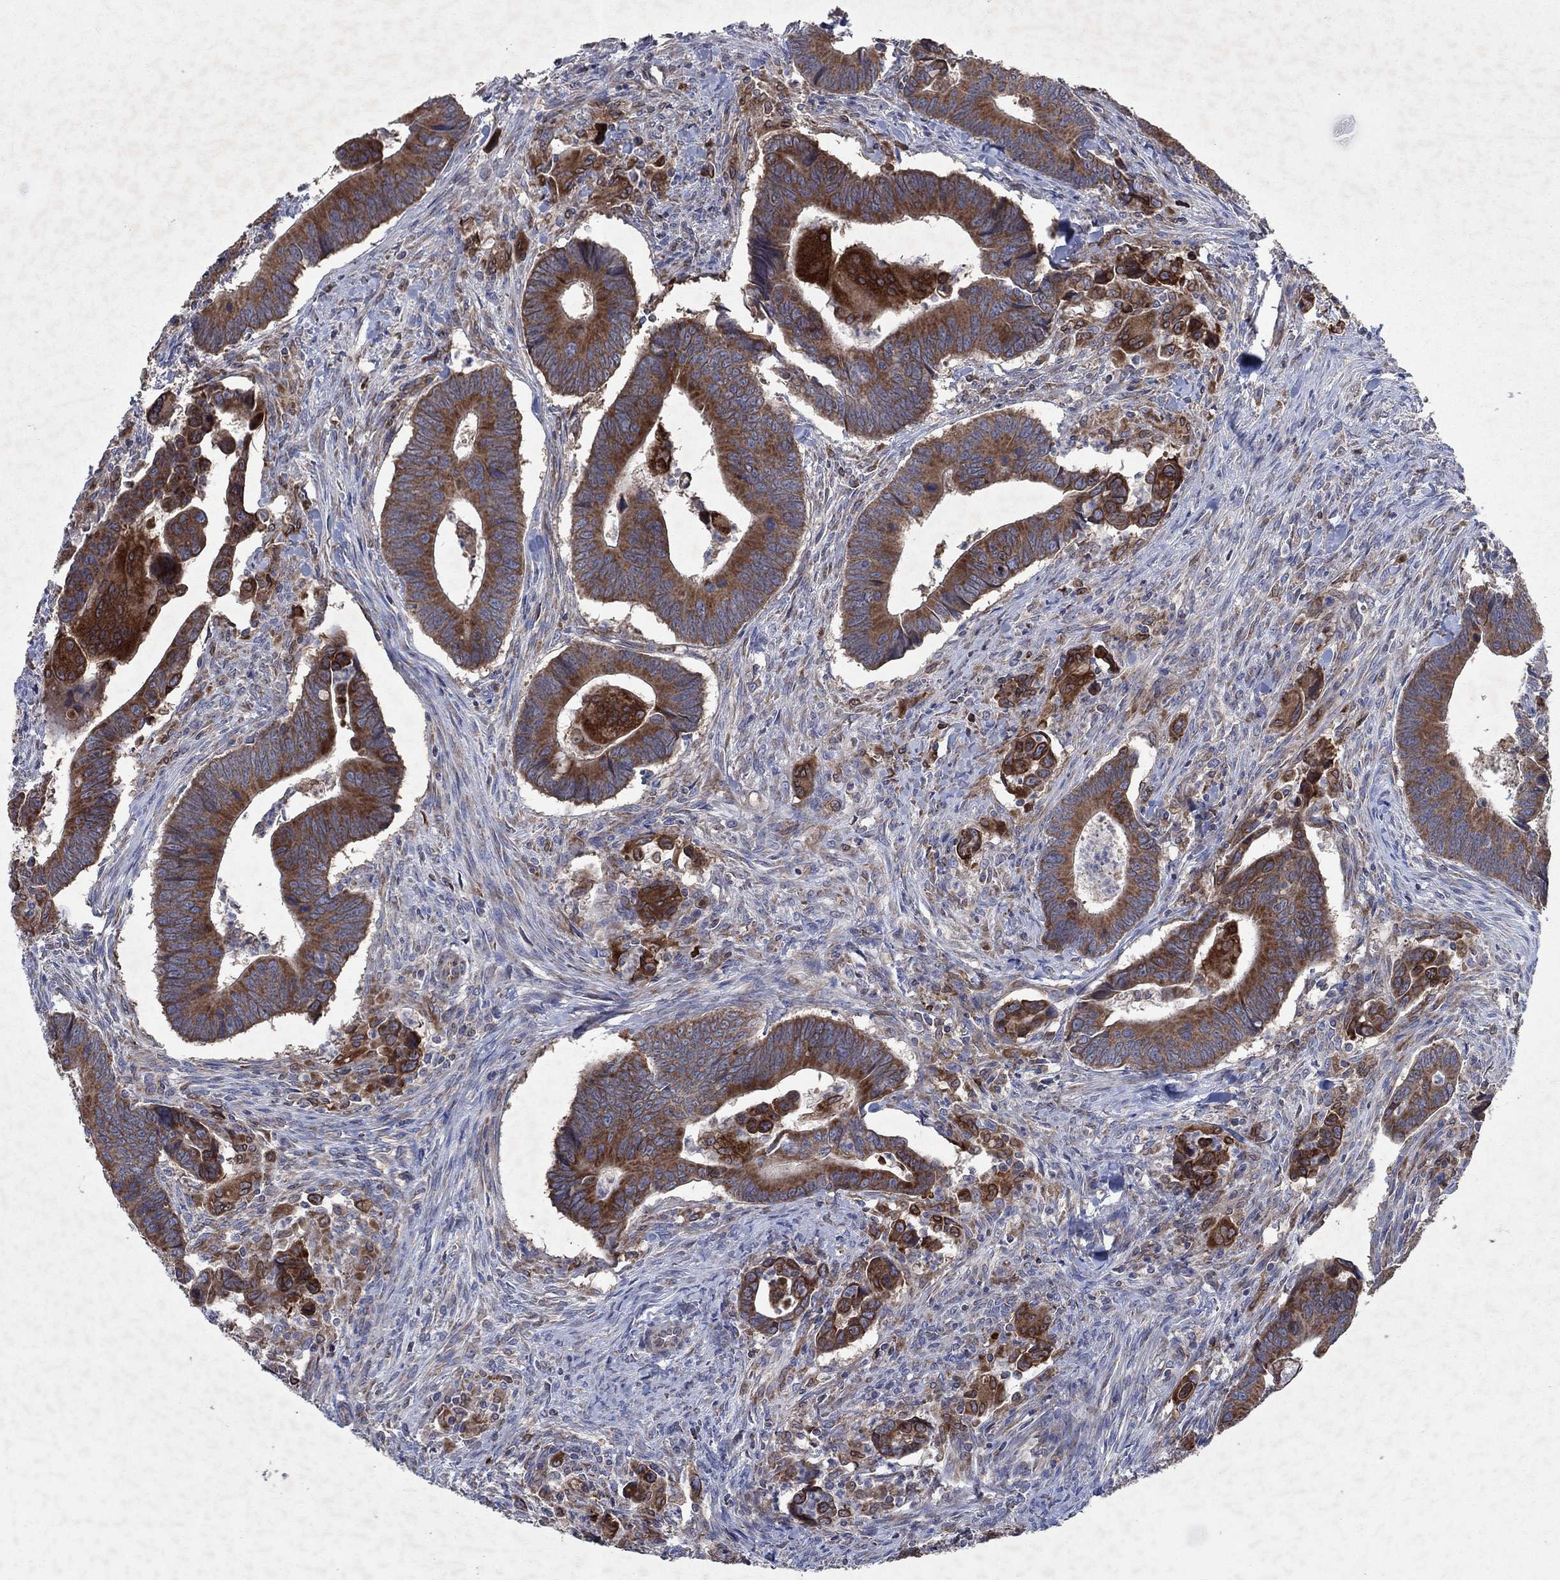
{"staining": {"intensity": "strong", "quantity": ">75%", "location": "cytoplasmic/membranous"}, "tissue": "colorectal cancer", "cell_type": "Tumor cells", "image_type": "cancer", "snomed": [{"axis": "morphology", "description": "Adenocarcinoma, NOS"}, {"axis": "topography", "description": "Rectum"}], "caption": "High-magnification brightfield microscopy of adenocarcinoma (colorectal) stained with DAB (brown) and counterstained with hematoxylin (blue). tumor cells exhibit strong cytoplasmic/membranous expression is seen in about>75% of cells.", "gene": "NCEH1", "patient": {"sex": "male", "age": 67}}